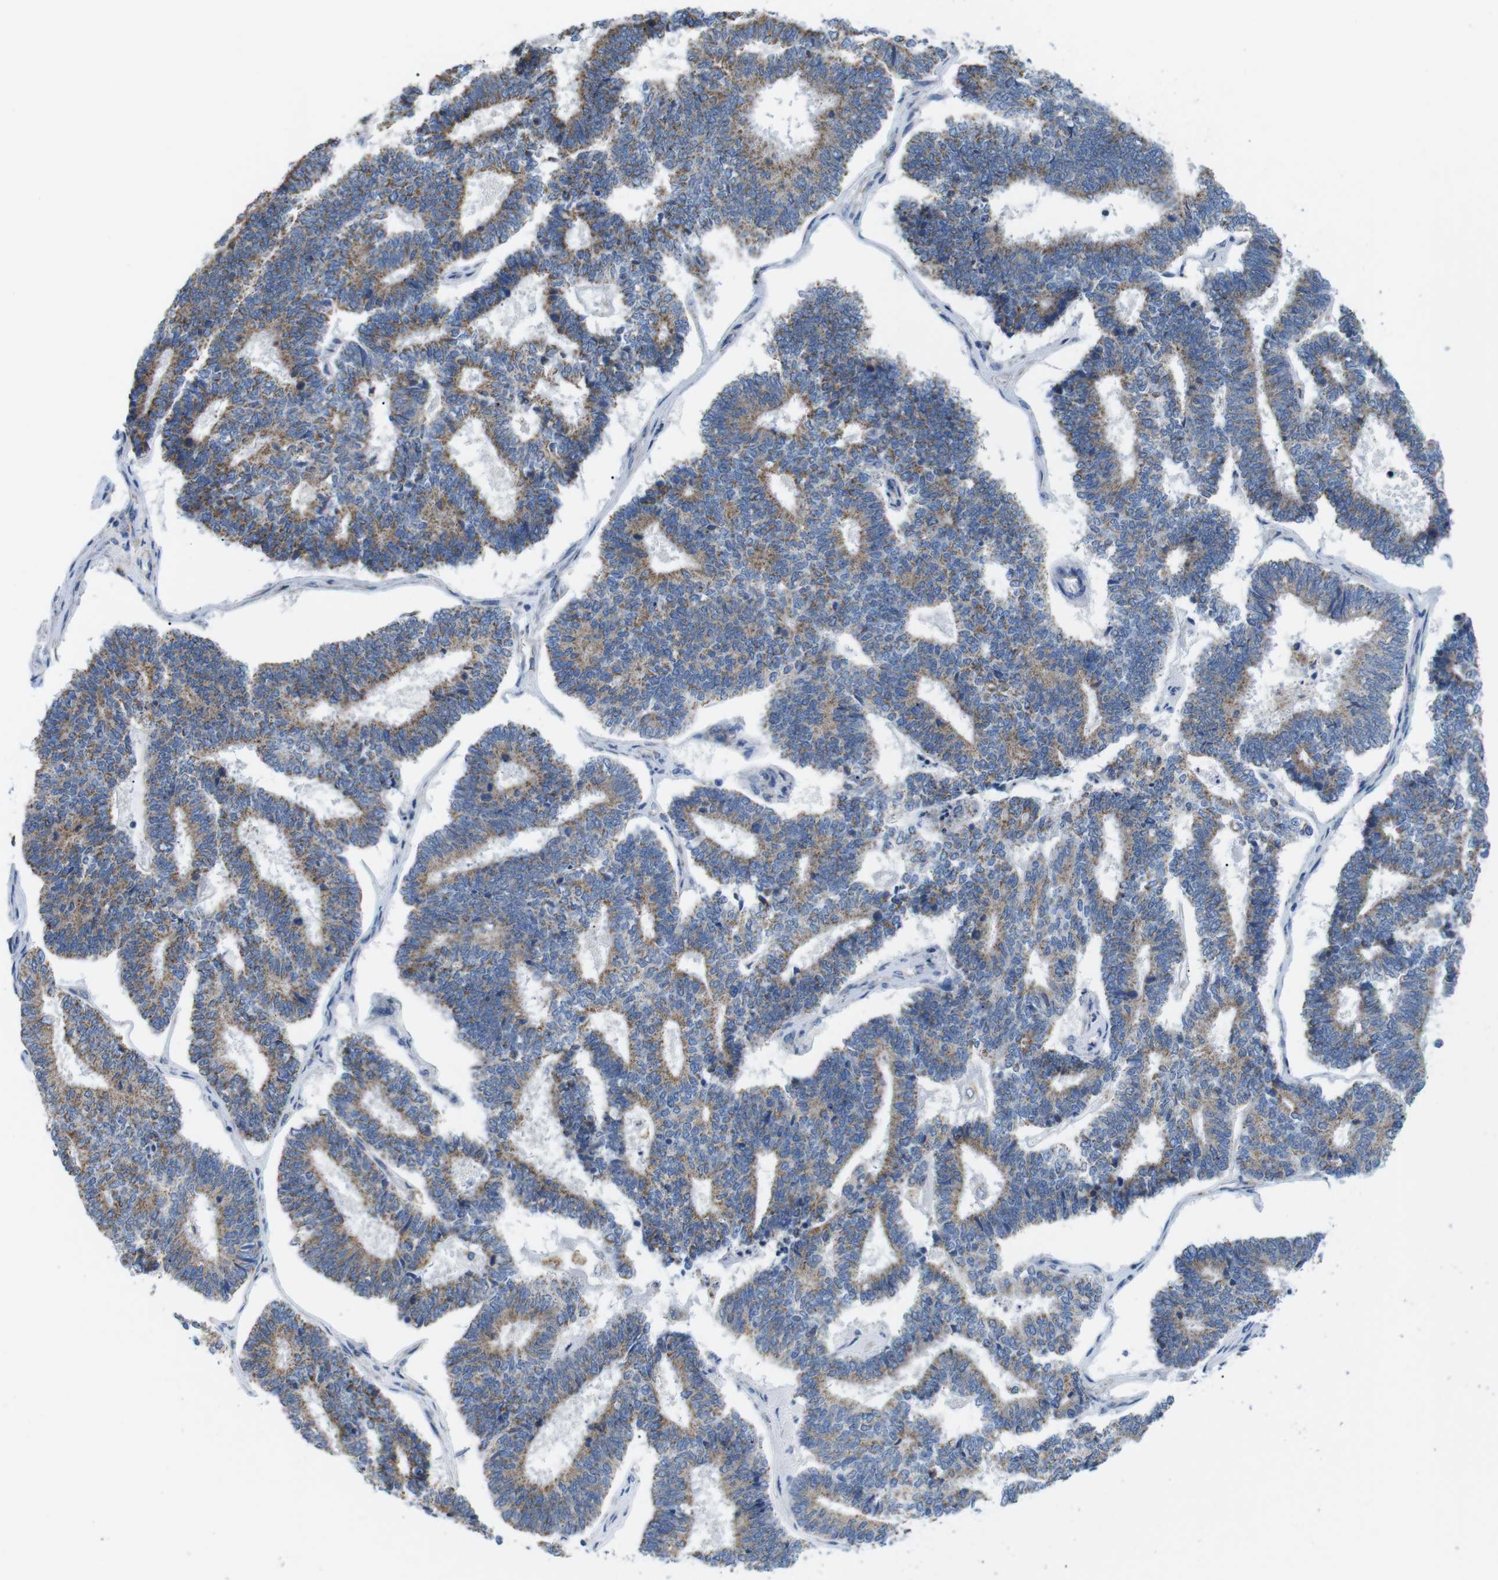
{"staining": {"intensity": "moderate", "quantity": ">75%", "location": "cytoplasmic/membranous"}, "tissue": "endometrial cancer", "cell_type": "Tumor cells", "image_type": "cancer", "snomed": [{"axis": "morphology", "description": "Adenocarcinoma, NOS"}, {"axis": "topography", "description": "Endometrium"}], "caption": "About >75% of tumor cells in human endometrial cancer (adenocarcinoma) show moderate cytoplasmic/membranous protein staining as visualized by brown immunohistochemical staining.", "gene": "F2RL1", "patient": {"sex": "female", "age": 70}}